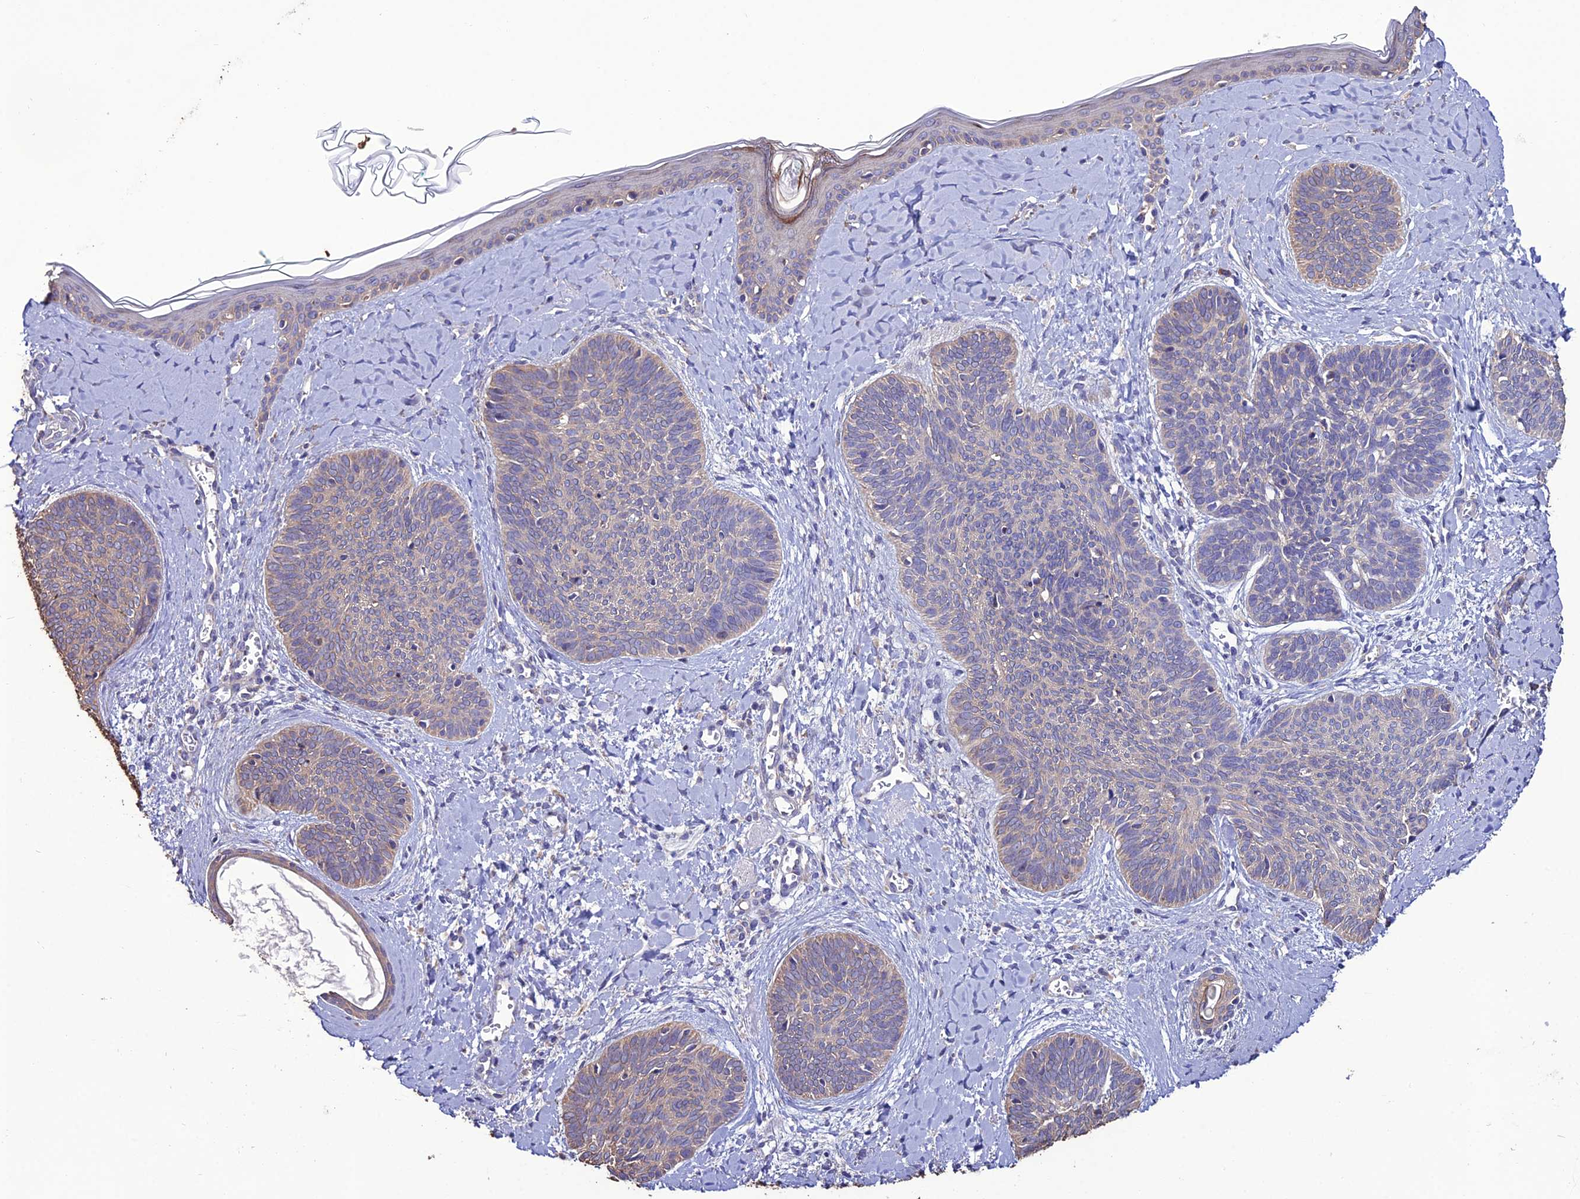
{"staining": {"intensity": "negative", "quantity": "none", "location": "none"}, "tissue": "skin cancer", "cell_type": "Tumor cells", "image_type": "cancer", "snomed": [{"axis": "morphology", "description": "Basal cell carcinoma"}, {"axis": "topography", "description": "Skin"}], "caption": "This is an IHC photomicrograph of human skin cancer. There is no positivity in tumor cells.", "gene": "HOGA1", "patient": {"sex": "female", "age": 81}}